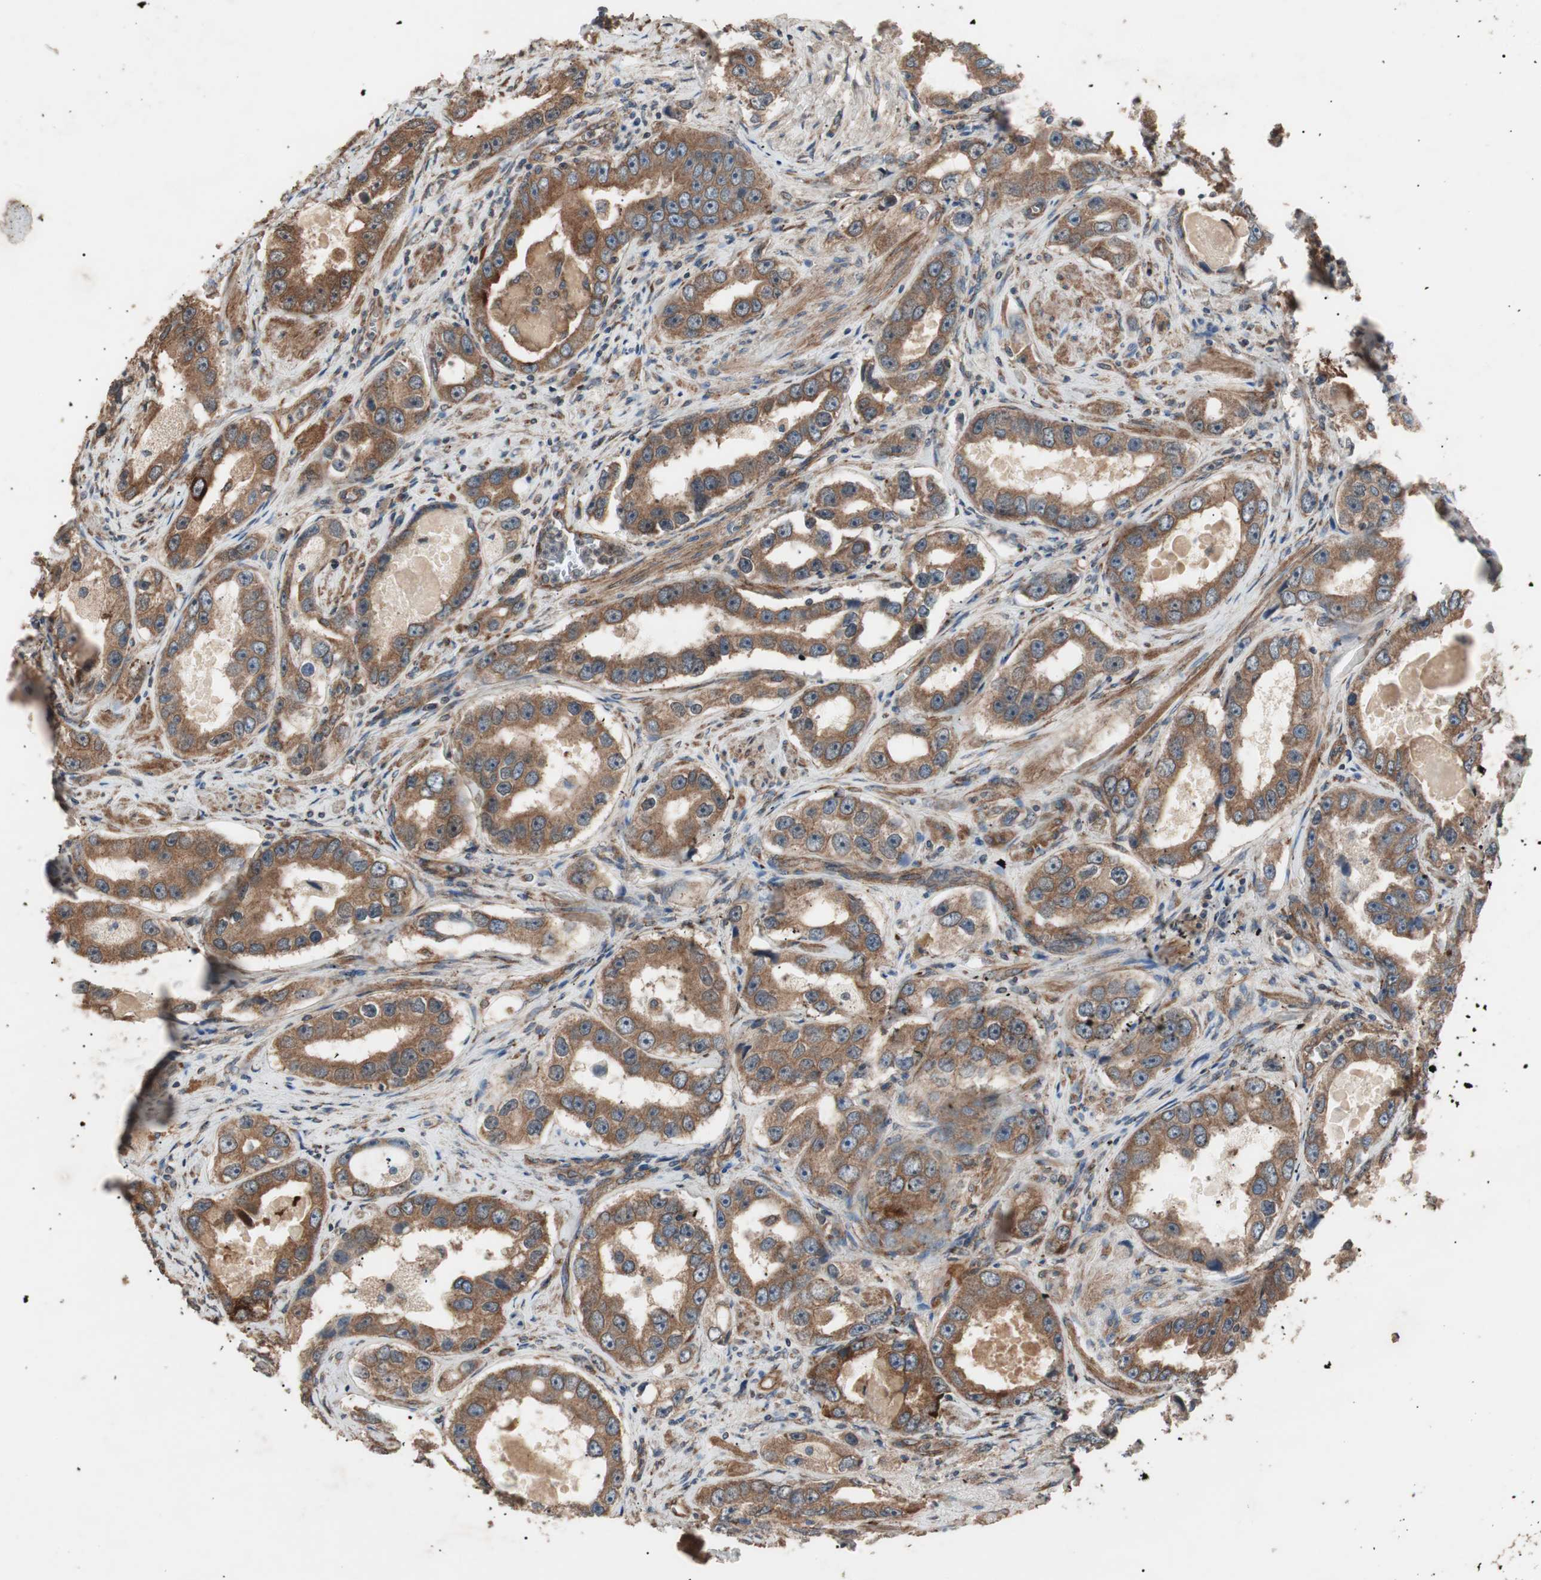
{"staining": {"intensity": "strong", "quantity": ">75%", "location": "cytoplasmic/membranous"}, "tissue": "prostate cancer", "cell_type": "Tumor cells", "image_type": "cancer", "snomed": [{"axis": "morphology", "description": "Adenocarcinoma, High grade"}, {"axis": "topography", "description": "Prostate"}], "caption": "Immunohistochemical staining of adenocarcinoma (high-grade) (prostate) demonstrates high levels of strong cytoplasmic/membranous protein positivity in approximately >75% of tumor cells.", "gene": "LZTS1", "patient": {"sex": "male", "age": 63}}